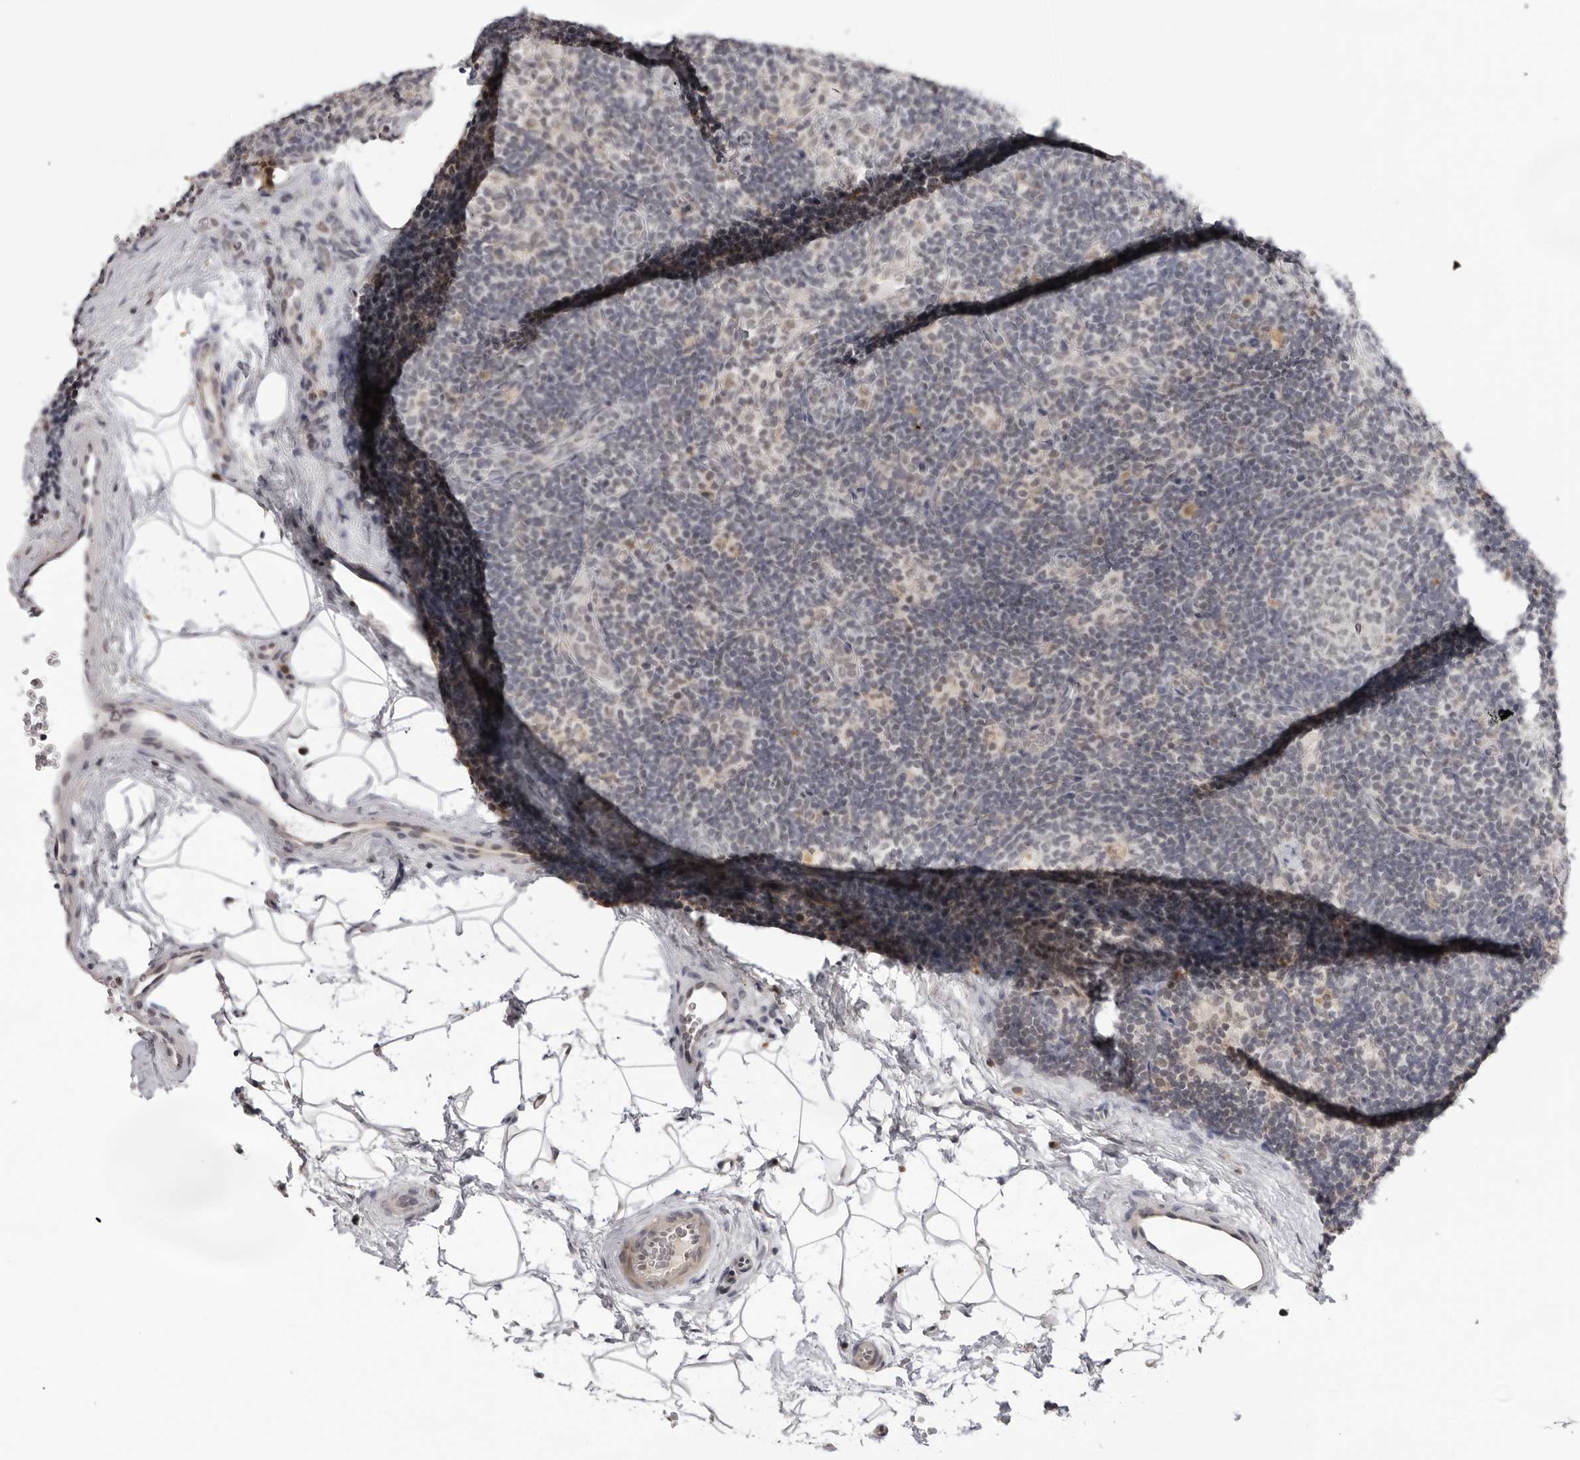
{"staining": {"intensity": "negative", "quantity": "none", "location": "none"}, "tissue": "lymph node", "cell_type": "Germinal center cells", "image_type": "normal", "snomed": [{"axis": "morphology", "description": "Normal tissue, NOS"}, {"axis": "topography", "description": "Lymph node"}], "caption": "Immunohistochemistry (IHC) micrograph of normal human lymph node stained for a protein (brown), which demonstrates no staining in germinal center cells.", "gene": "ACP6", "patient": {"sex": "female", "age": 22}}